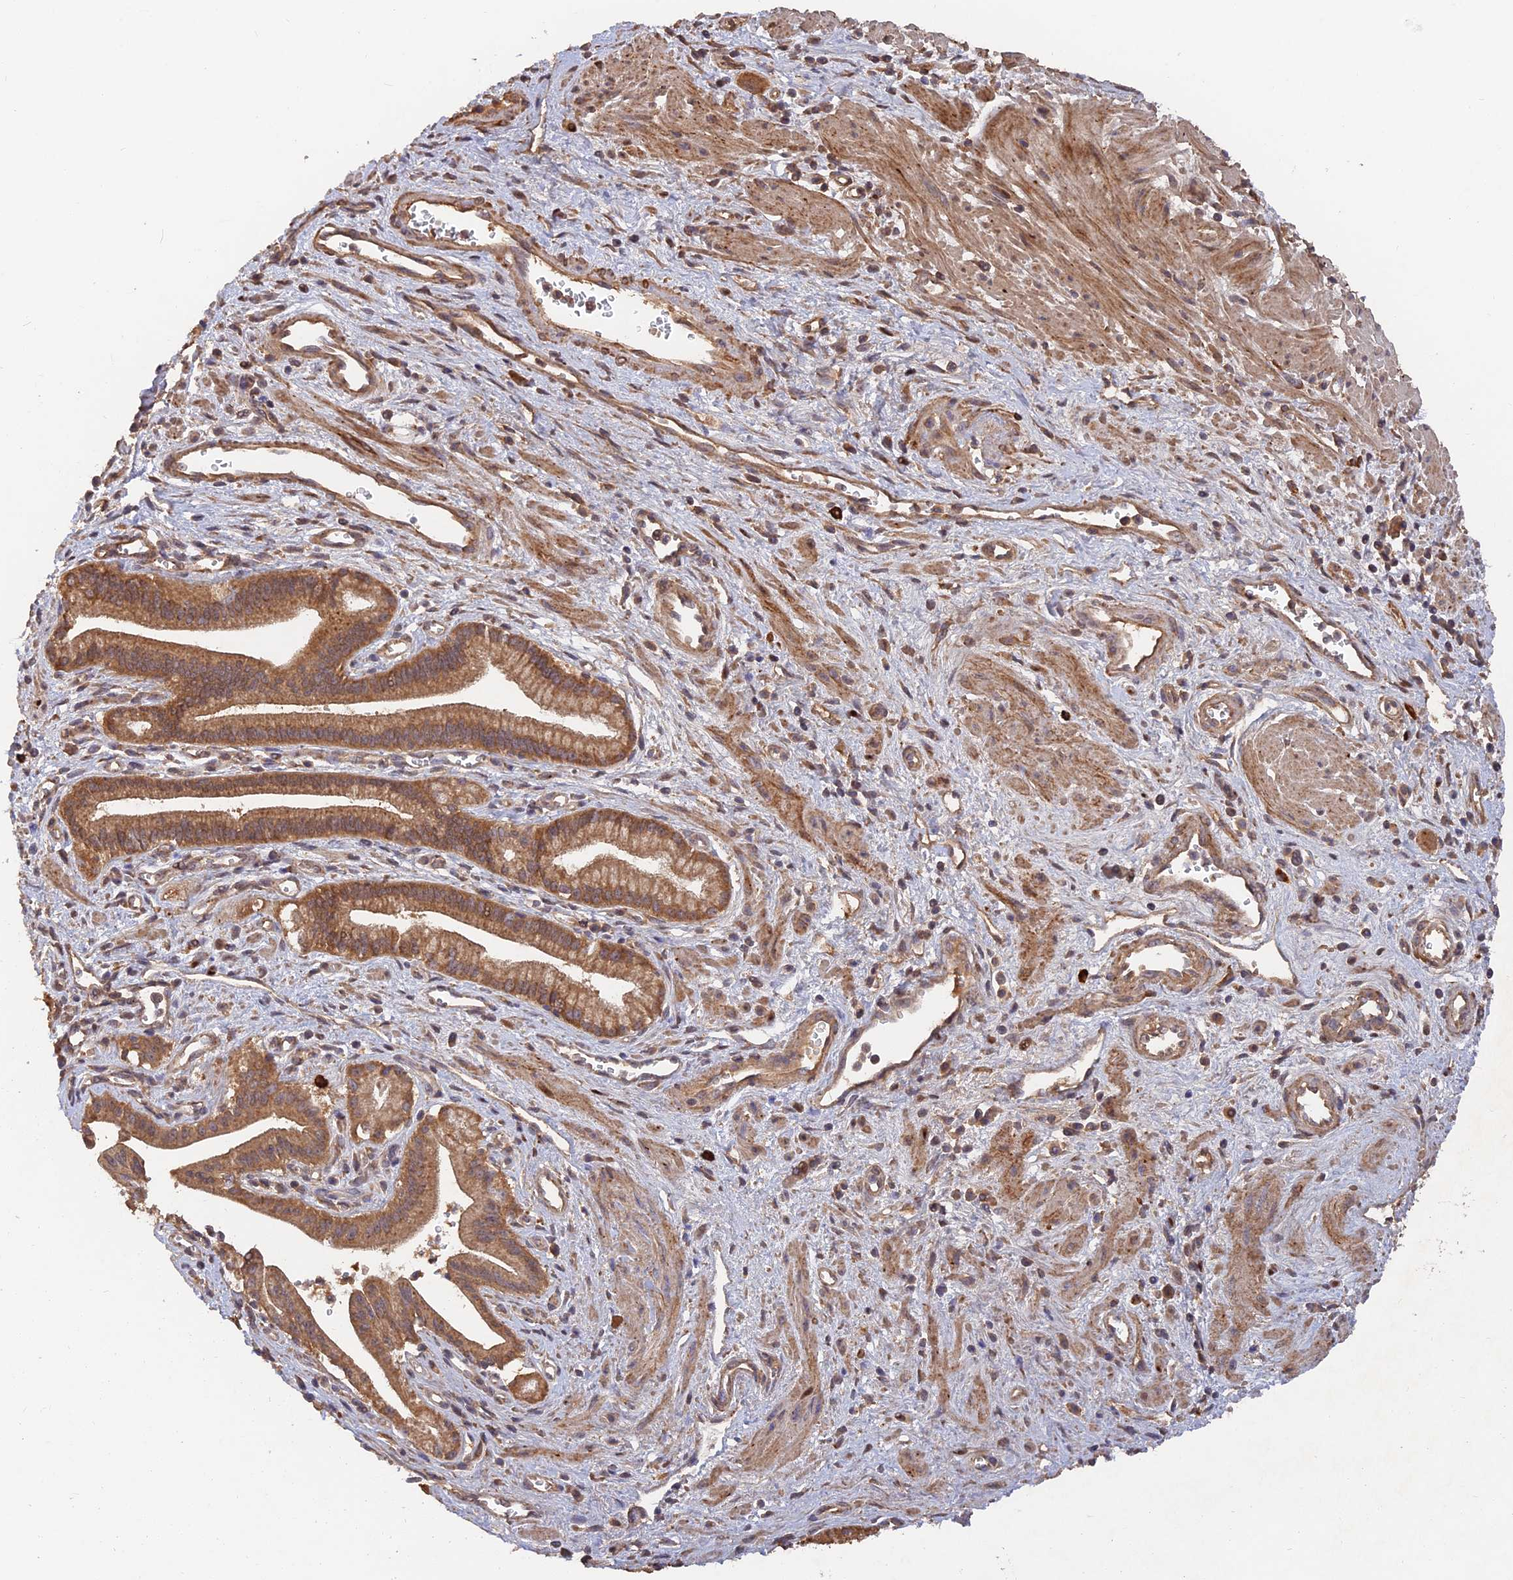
{"staining": {"intensity": "moderate", "quantity": ">75%", "location": "cytoplasmic/membranous"}, "tissue": "pancreatic cancer", "cell_type": "Tumor cells", "image_type": "cancer", "snomed": [{"axis": "morphology", "description": "Adenocarcinoma, NOS"}, {"axis": "topography", "description": "Pancreas"}], "caption": "High-power microscopy captured an IHC micrograph of pancreatic cancer, revealing moderate cytoplasmic/membranous expression in approximately >75% of tumor cells.", "gene": "SLC38A11", "patient": {"sex": "male", "age": 78}}